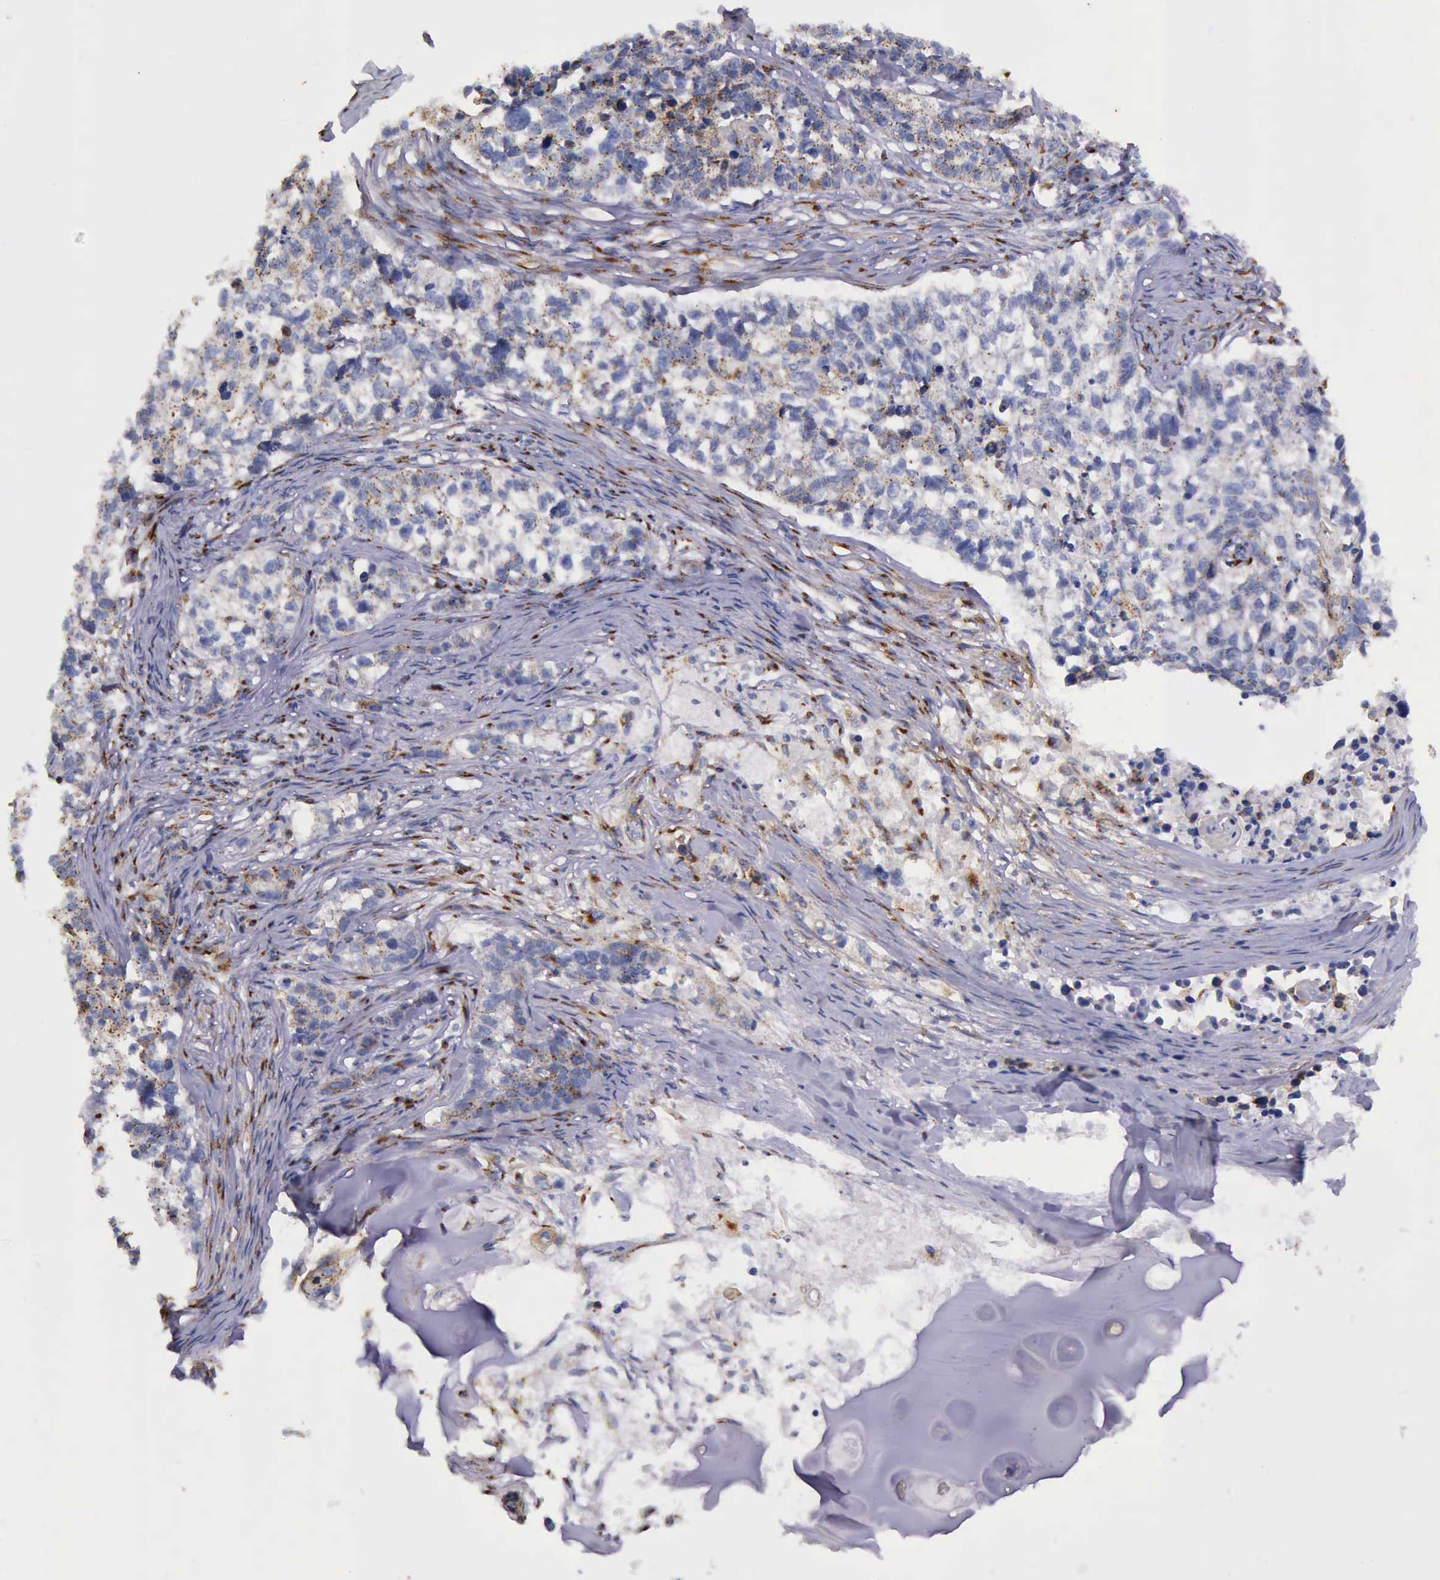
{"staining": {"intensity": "strong", "quantity": ">75%", "location": "cytoplasmic/membranous"}, "tissue": "lung cancer", "cell_type": "Tumor cells", "image_type": "cancer", "snomed": [{"axis": "morphology", "description": "Squamous cell carcinoma, NOS"}, {"axis": "topography", "description": "Lymph node"}, {"axis": "topography", "description": "Lung"}], "caption": "Immunohistochemical staining of human lung squamous cell carcinoma shows high levels of strong cytoplasmic/membranous expression in about >75% of tumor cells. (Brightfield microscopy of DAB IHC at high magnification).", "gene": "GOLGA5", "patient": {"sex": "male", "age": 74}}